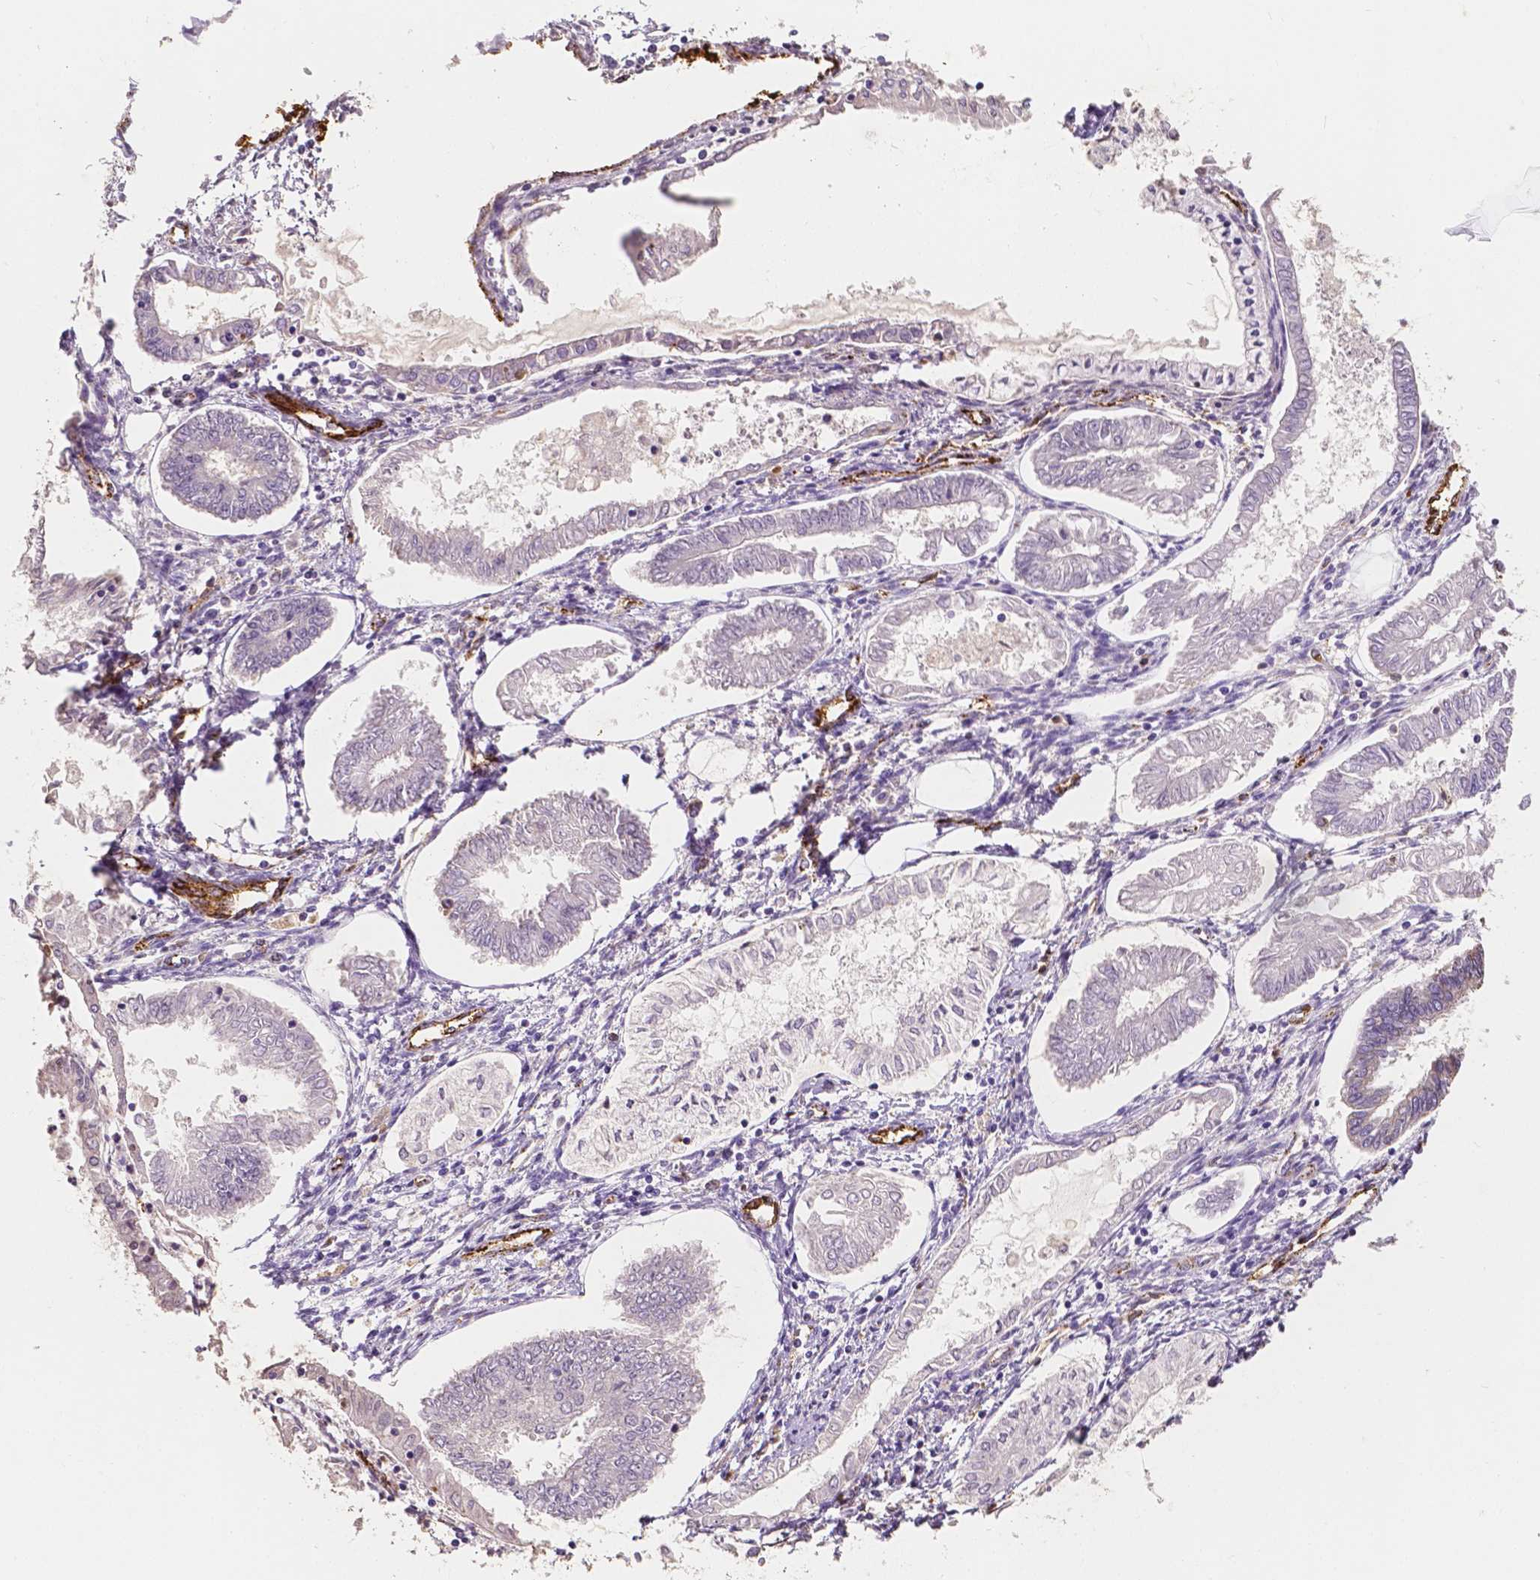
{"staining": {"intensity": "negative", "quantity": "none", "location": "none"}, "tissue": "endometrial cancer", "cell_type": "Tumor cells", "image_type": "cancer", "snomed": [{"axis": "morphology", "description": "Adenocarcinoma, NOS"}, {"axis": "topography", "description": "Endometrium"}], "caption": "A micrograph of adenocarcinoma (endometrial) stained for a protein reveals no brown staining in tumor cells.", "gene": "SLC22A4", "patient": {"sex": "female", "age": 68}}